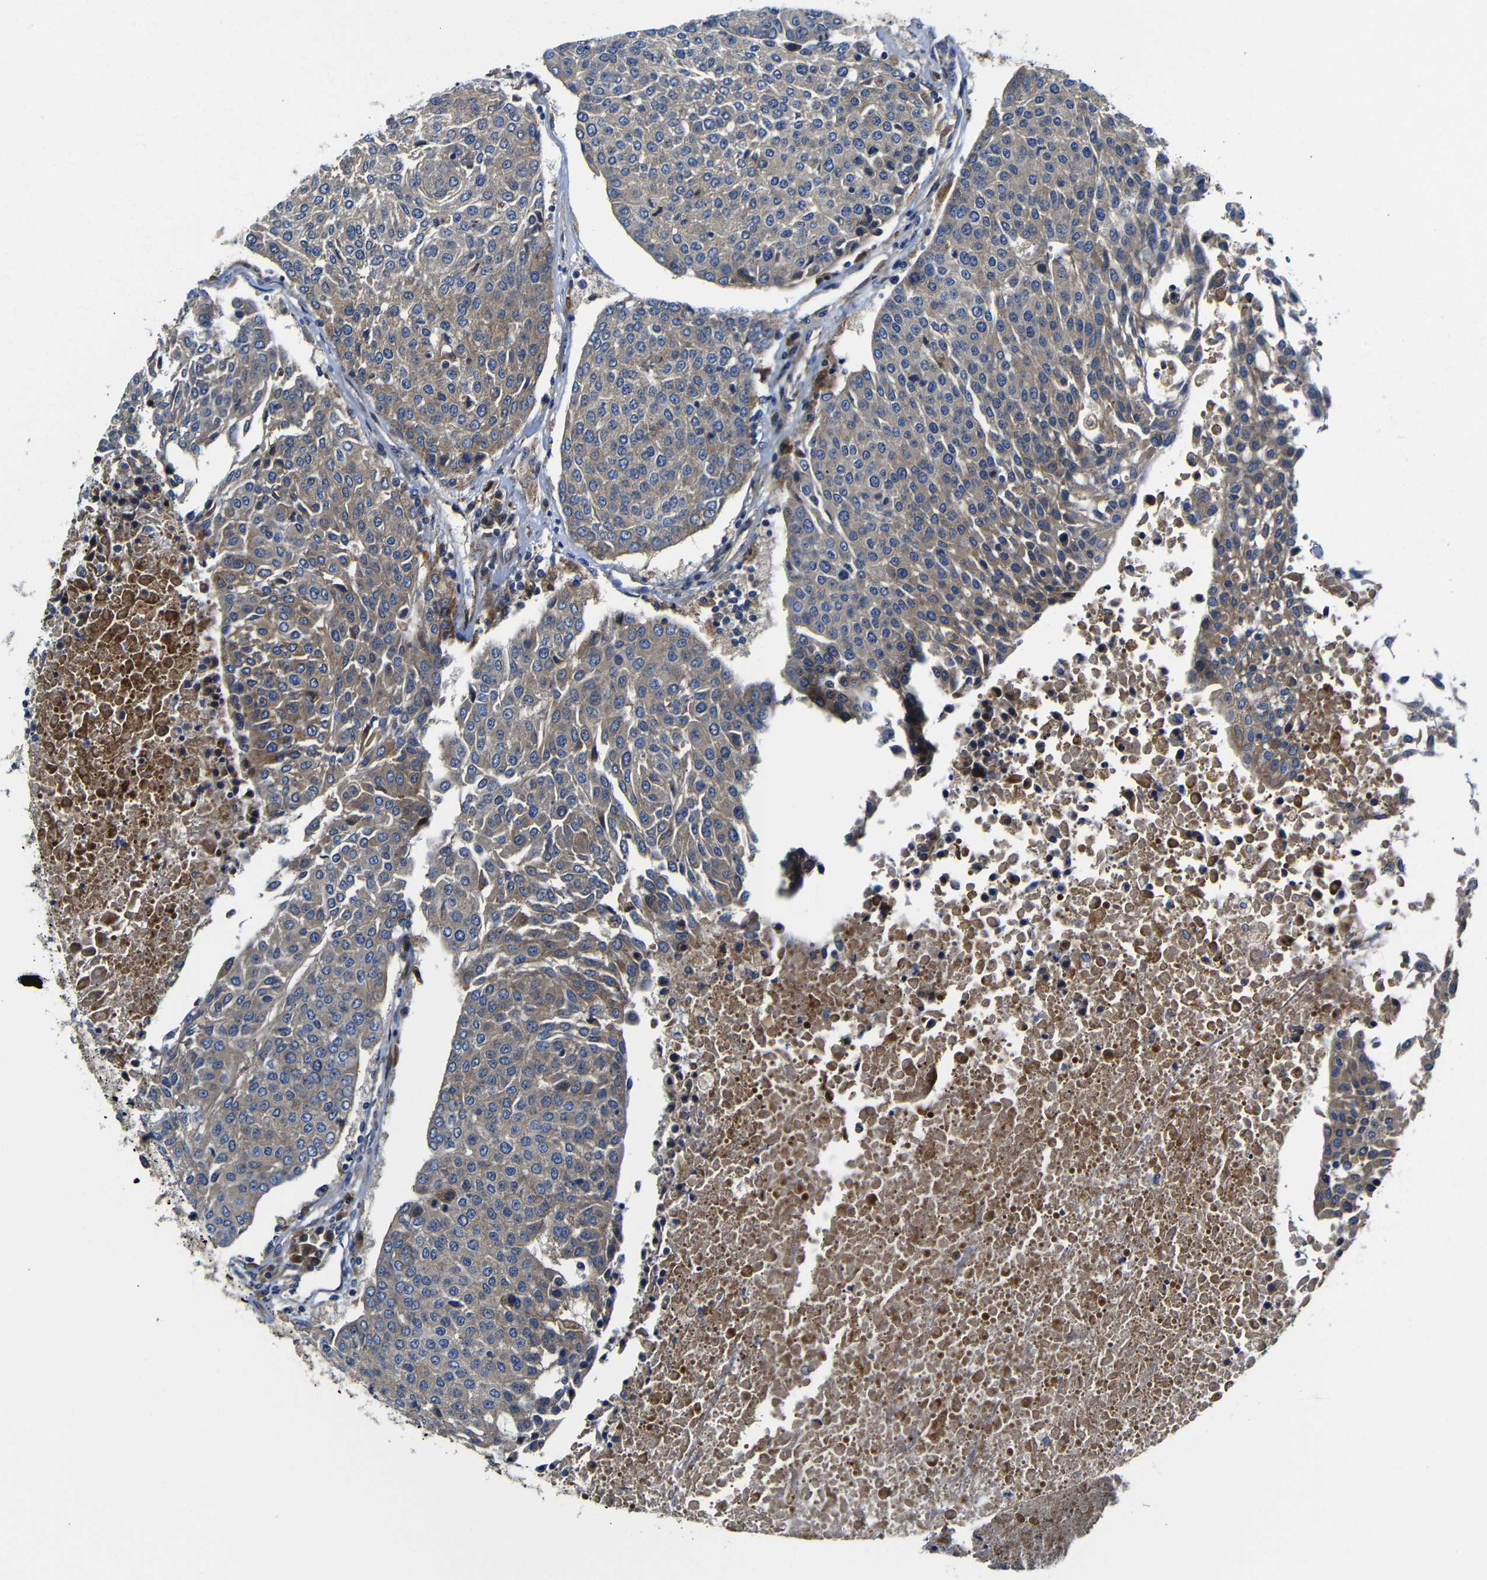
{"staining": {"intensity": "weak", "quantity": ">75%", "location": "cytoplasmic/membranous"}, "tissue": "urothelial cancer", "cell_type": "Tumor cells", "image_type": "cancer", "snomed": [{"axis": "morphology", "description": "Urothelial carcinoma, High grade"}, {"axis": "topography", "description": "Urinary bladder"}], "caption": "Urothelial cancer stained with DAB immunohistochemistry displays low levels of weak cytoplasmic/membranous staining in approximately >75% of tumor cells. (IHC, brightfield microscopy, high magnification).", "gene": "CLCC1", "patient": {"sex": "female", "age": 85}}